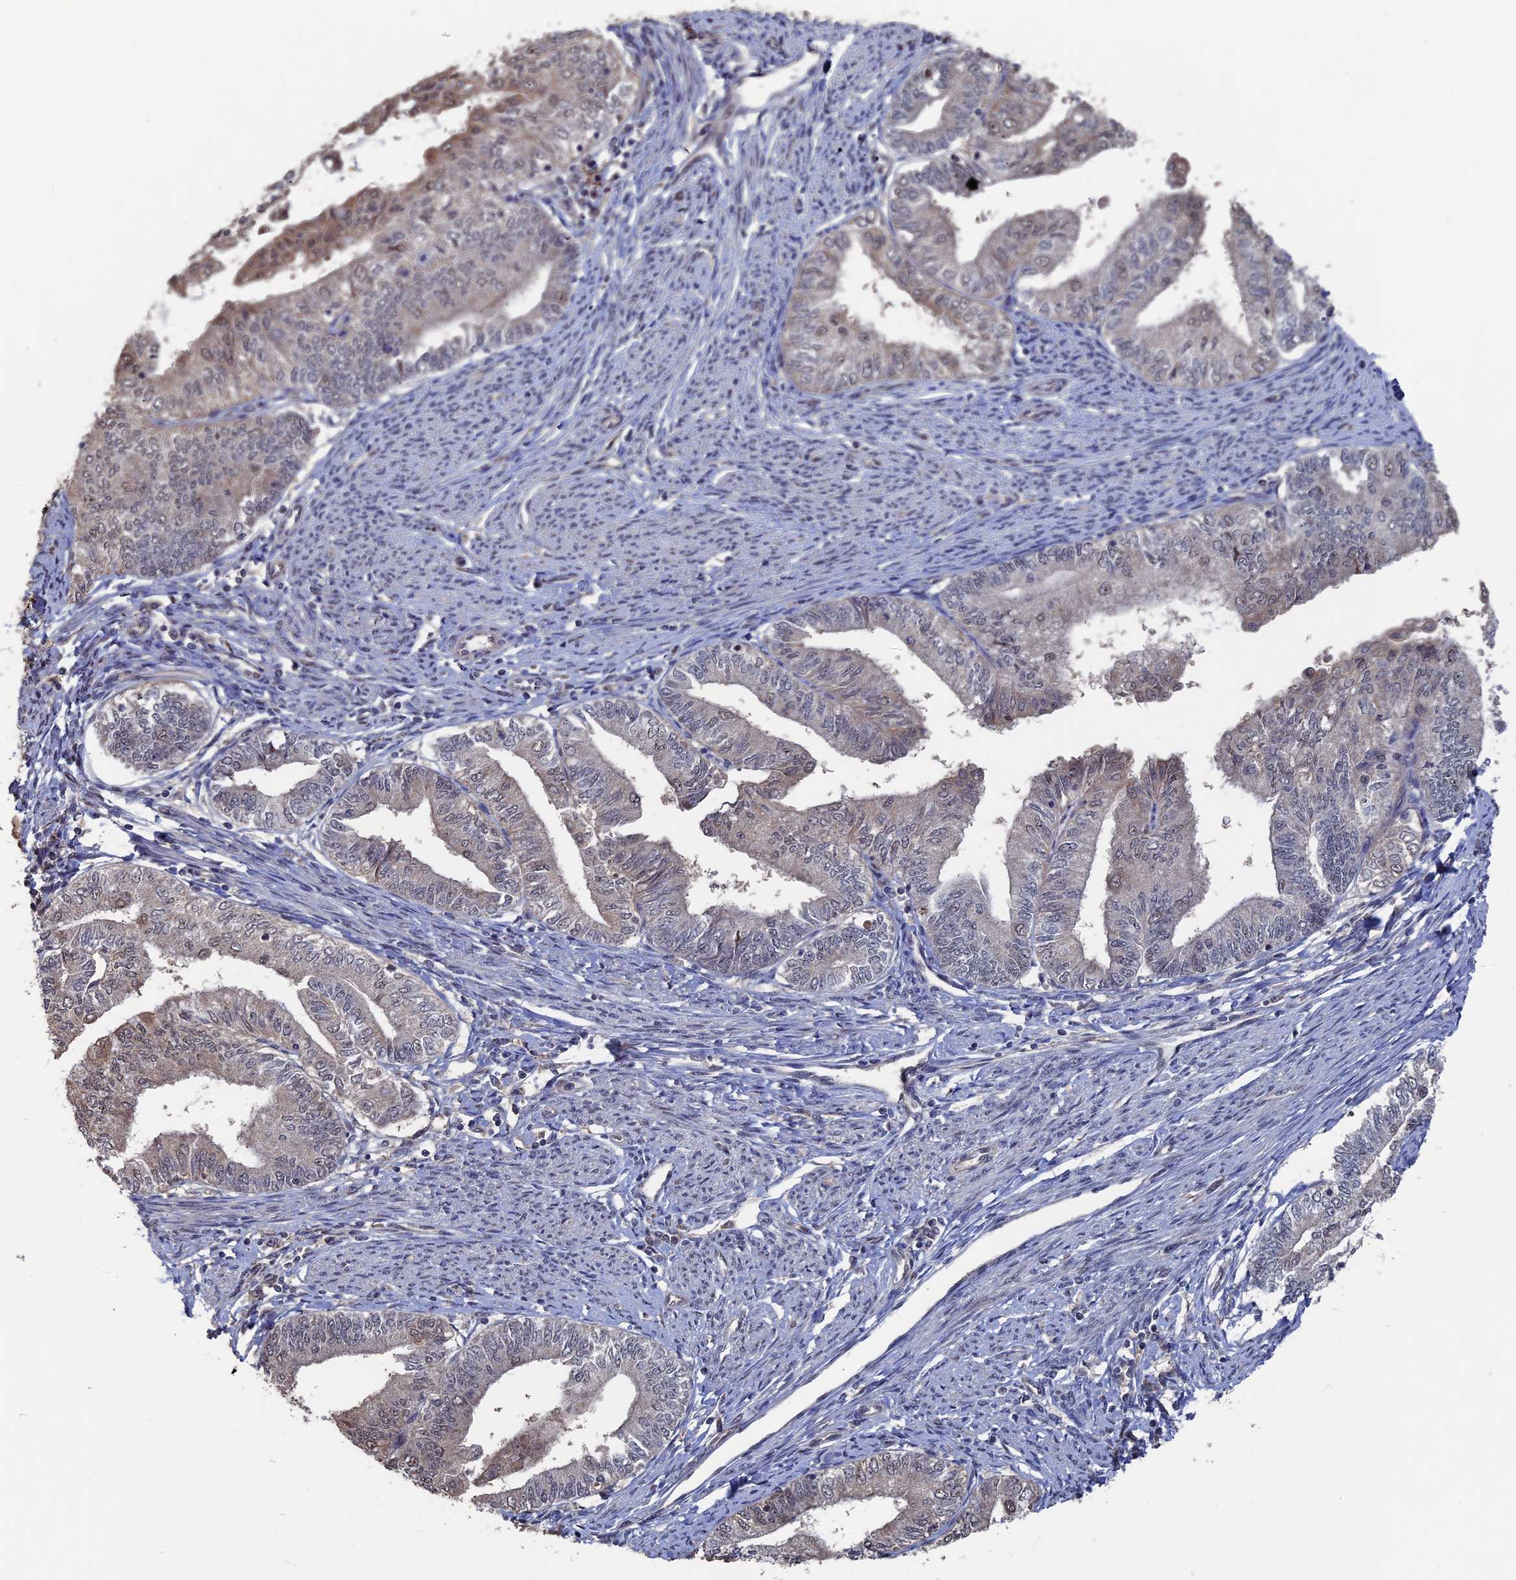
{"staining": {"intensity": "weak", "quantity": "<25%", "location": "cytoplasmic/membranous,nuclear"}, "tissue": "endometrial cancer", "cell_type": "Tumor cells", "image_type": "cancer", "snomed": [{"axis": "morphology", "description": "Adenocarcinoma, NOS"}, {"axis": "topography", "description": "Endometrium"}], "caption": "This is an immunohistochemistry (IHC) histopathology image of endometrial adenocarcinoma. There is no staining in tumor cells.", "gene": "KIAA1328", "patient": {"sex": "female", "age": 66}}